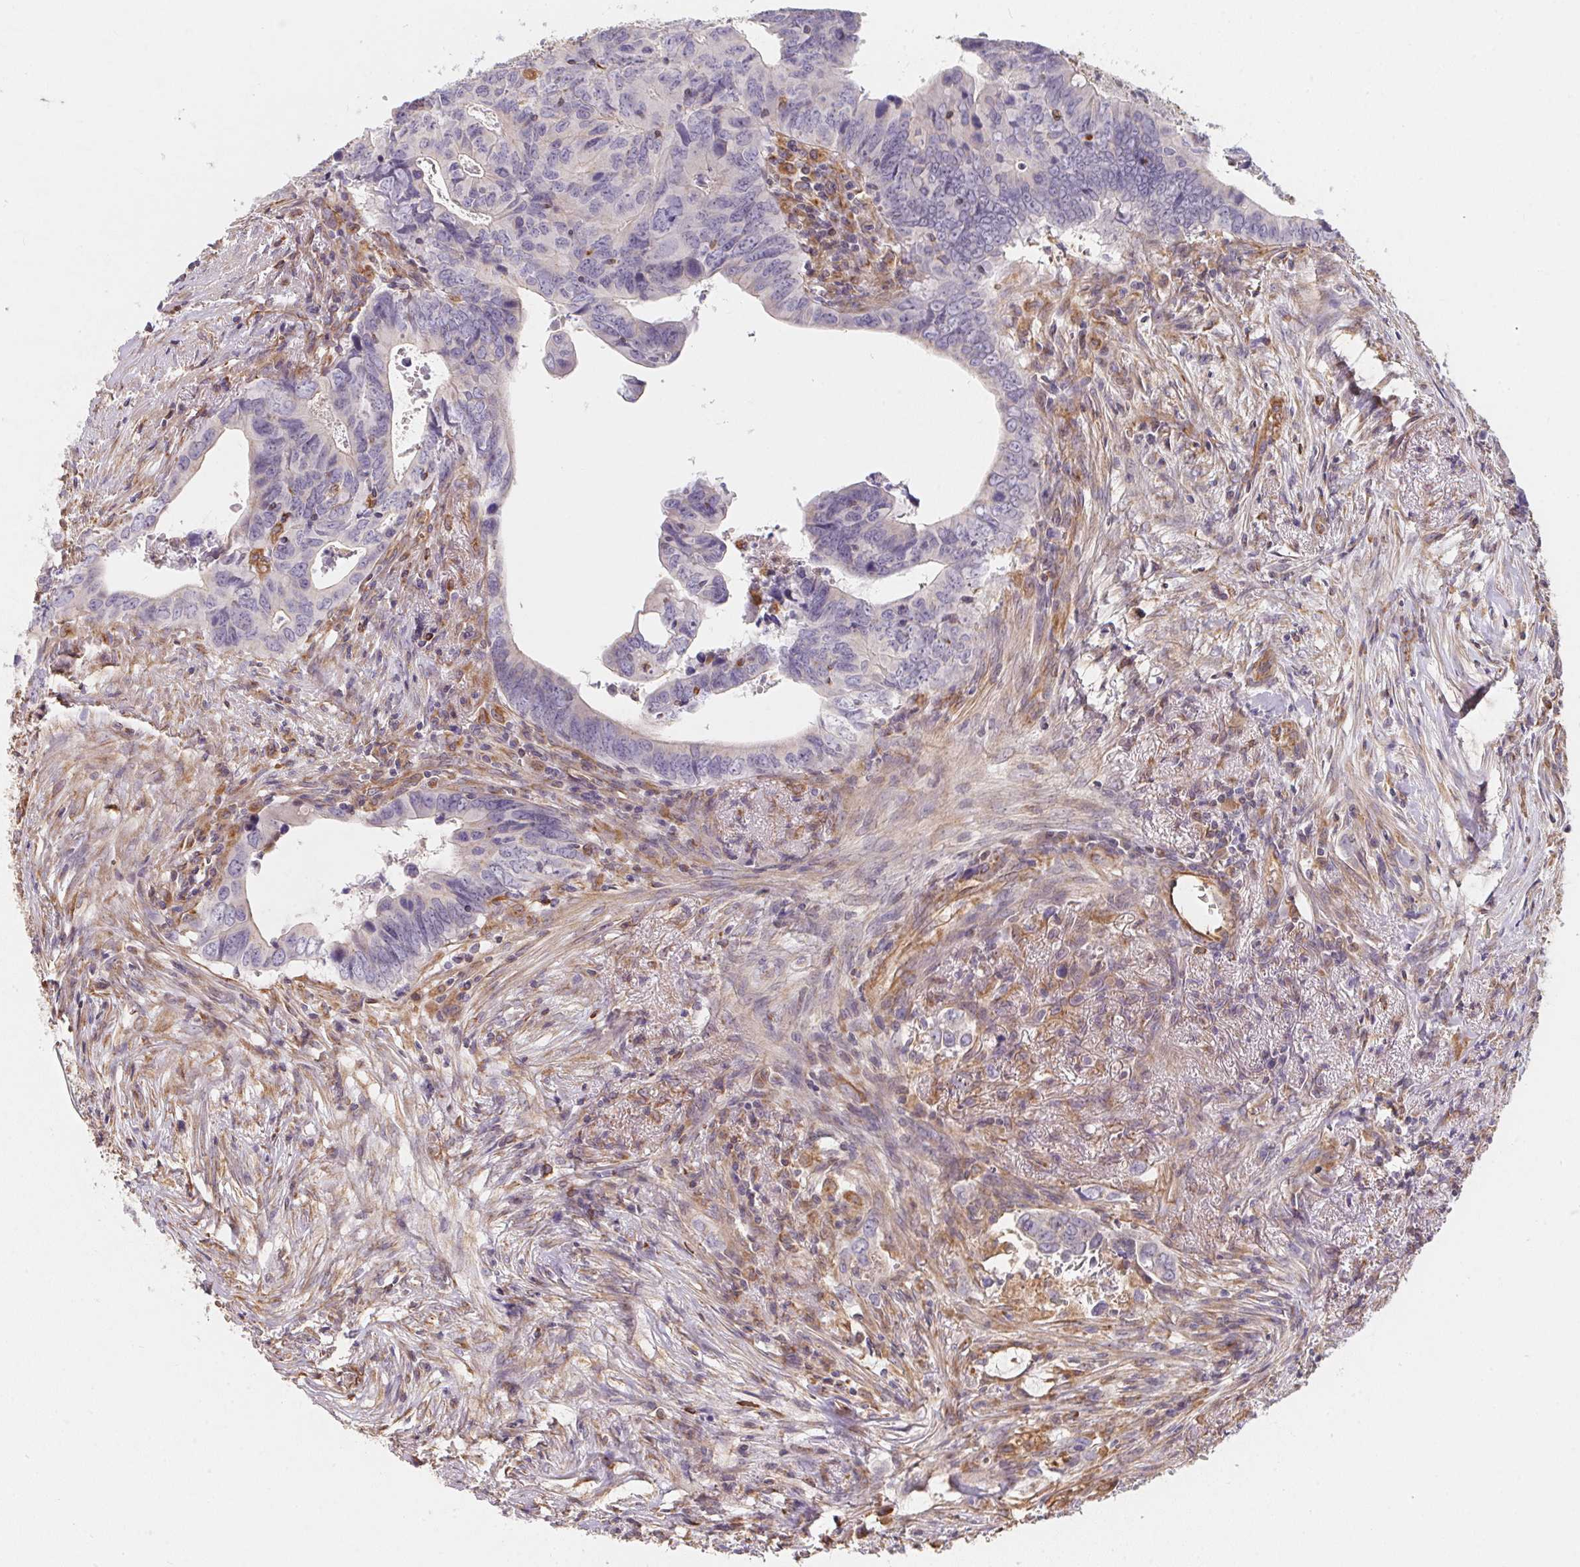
{"staining": {"intensity": "negative", "quantity": "none", "location": "none"}, "tissue": "colorectal cancer", "cell_type": "Tumor cells", "image_type": "cancer", "snomed": [{"axis": "morphology", "description": "Adenocarcinoma, NOS"}, {"axis": "topography", "description": "Colon"}], "caption": "DAB (3,3'-diaminobenzidine) immunohistochemical staining of colorectal cancer (adenocarcinoma) shows no significant positivity in tumor cells. The staining is performed using DAB brown chromogen with nuclei counter-stained in using hematoxylin.", "gene": "TBKBP1", "patient": {"sex": "female", "age": 82}}